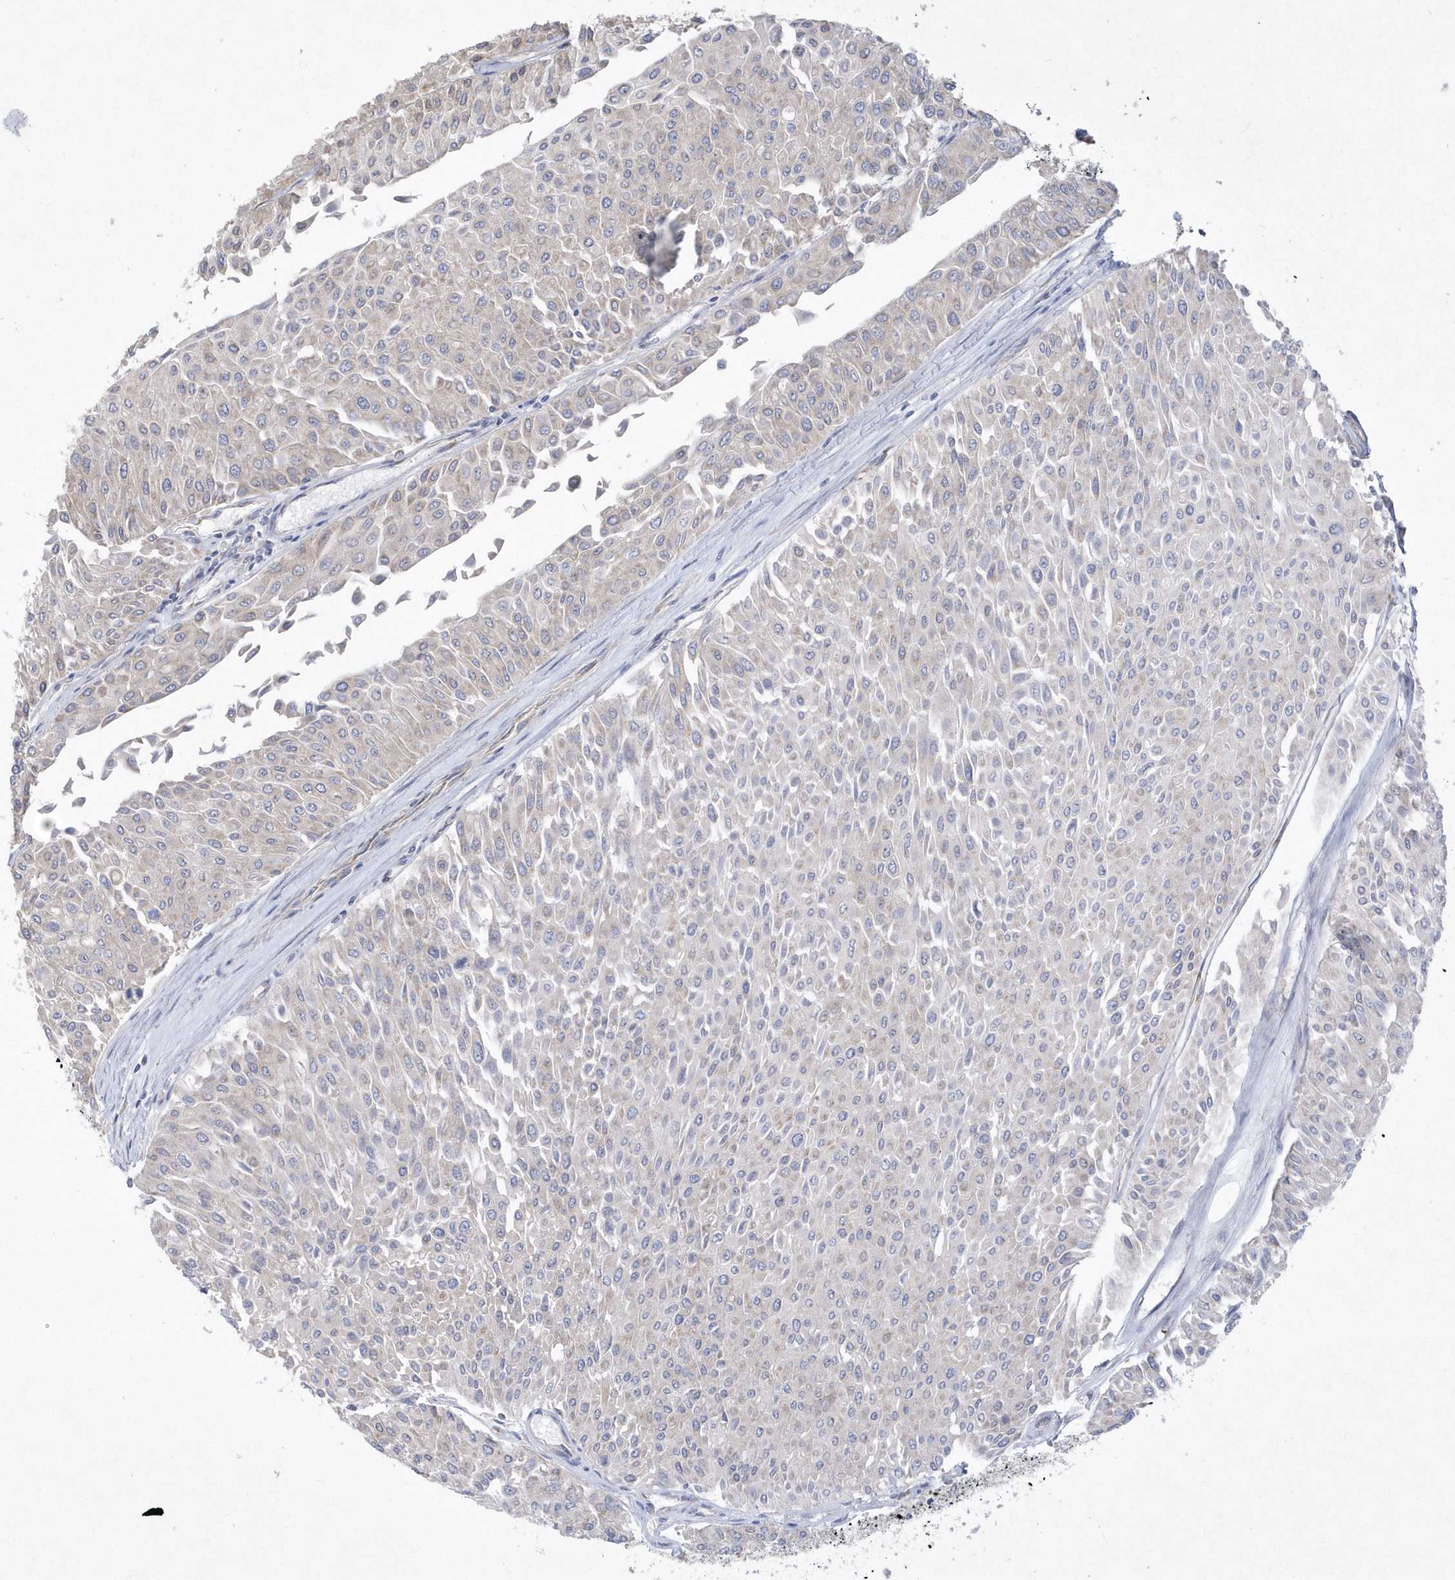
{"staining": {"intensity": "negative", "quantity": "none", "location": "none"}, "tissue": "urothelial cancer", "cell_type": "Tumor cells", "image_type": "cancer", "snomed": [{"axis": "morphology", "description": "Urothelial carcinoma, Low grade"}, {"axis": "topography", "description": "Urinary bladder"}], "caption": "Protein analysis of urothelial cancer displays no significant positivity in tumor cells.", "gene": "DGAT1", "patient": {"sex": "male", "age": 67}}